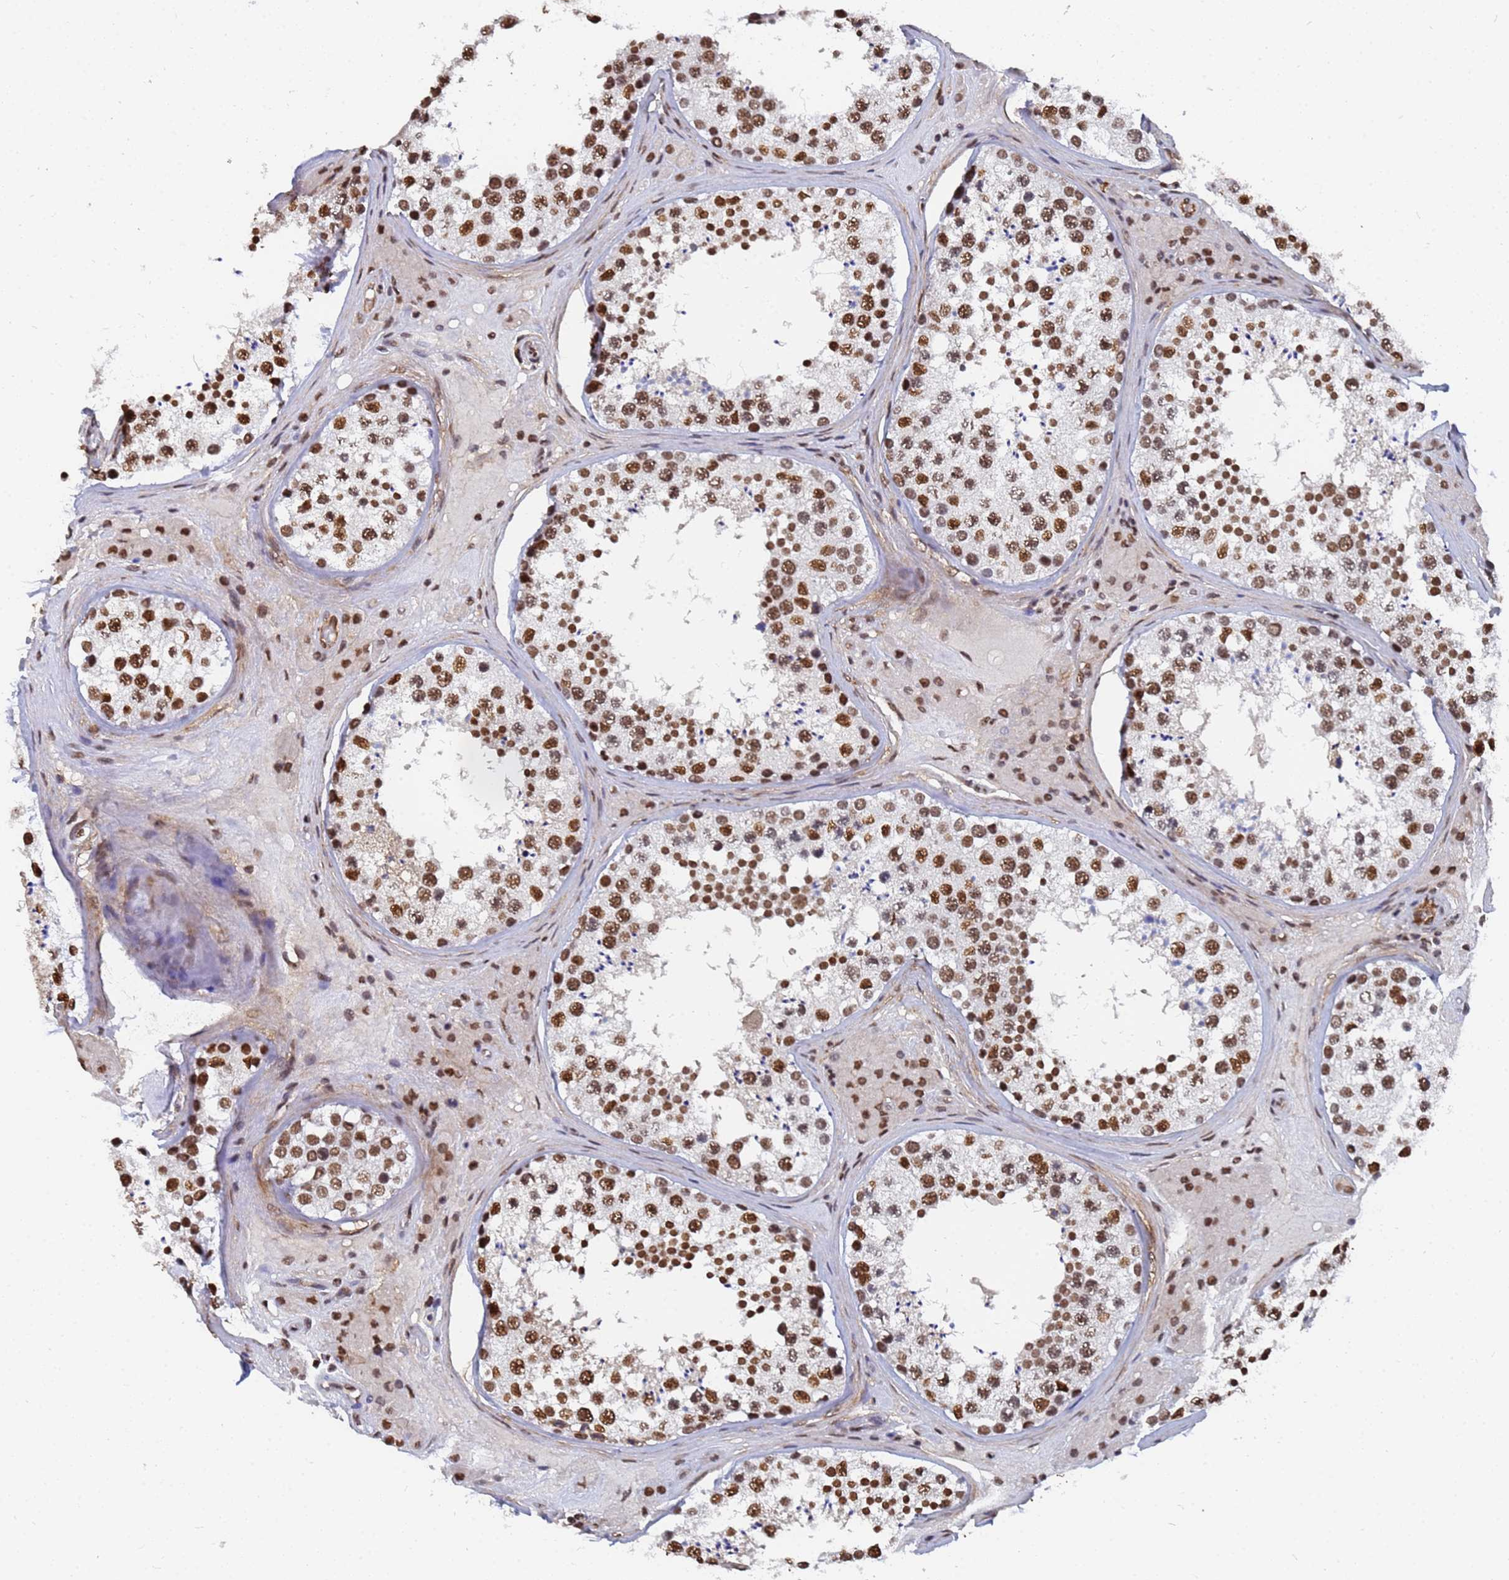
{"staining": {"intensity": "strong", "quantity": ">75%", "location": "nuclear"}, "tissue": "testis", "cell_type": "Cells in seminiferous ducts", "image_type": "normal", "snomed": [{"axis": "morphology", "description": "Normal tissue, NOS"}, {"axis": "topography", "description": "Testis"}], "caption": "A high amount of strong nuclear expression is present in about >75% of cells in seminiferous ducts in benign testis.", "gene": "RAVER2", "patient": {"sex": "male", "age": 46}}